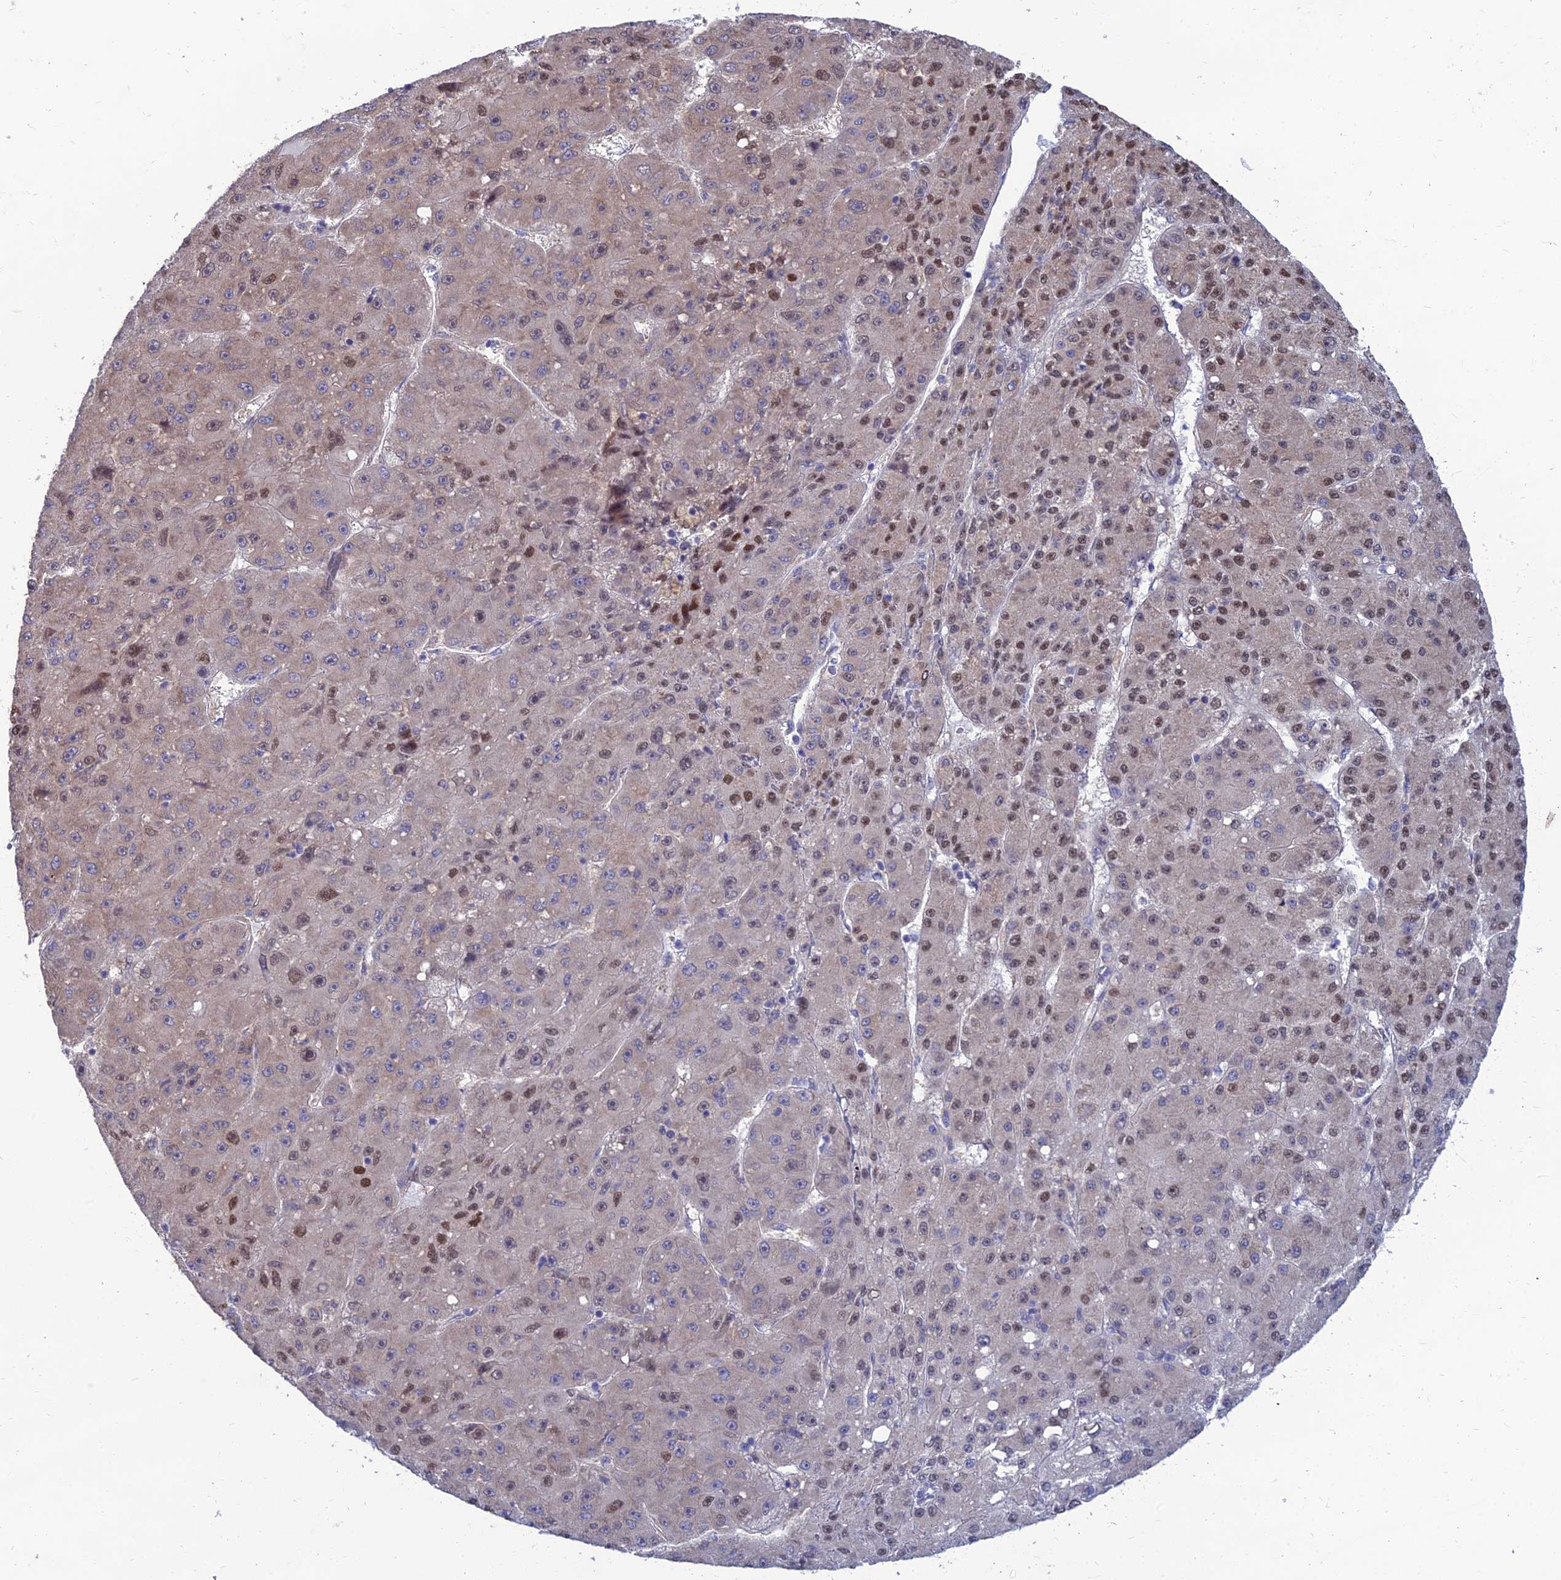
{"staining": {"intensity": "moderate", "quantity": "<25%", "location": "nuclear"}, "tissue": "liver cancer", "cell_type": "Tumor cells", "image_type": "cancer", "snomed": [{"axis": "morphology", "description": "Carcinoma, Hepatocellular, NOS"}, {"axis": "topography", "description": "Liver"}], "caption": "Liver hepatocellular carcinoma stained for a protein (brown) reveals moderate nuclear positive expression in about <25% of tumor cells.", "gene": "DNPEP", "patient": {"sex": "male", "age": 67}}